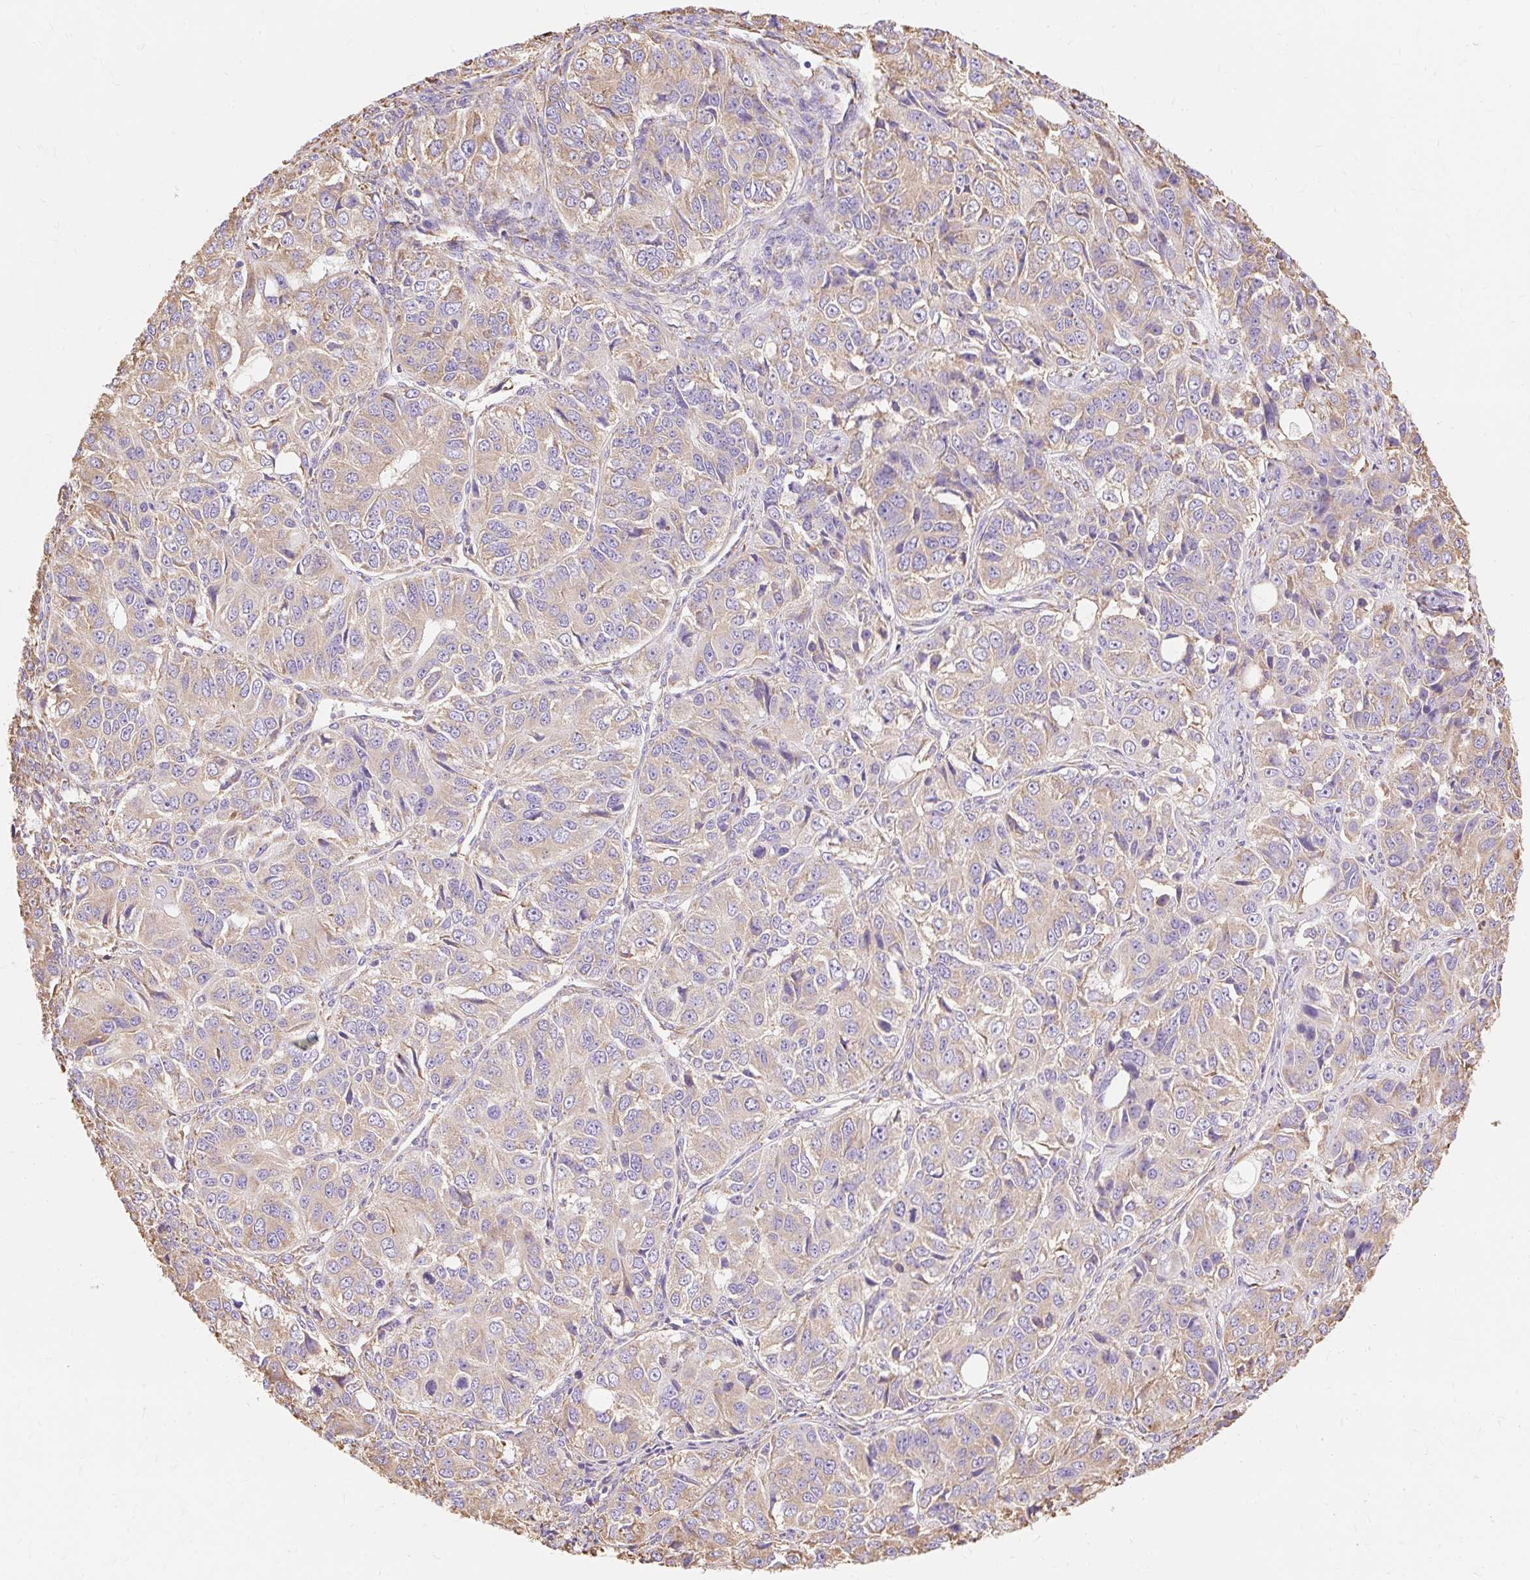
{"staining": {"intensity": "weak", "quantity": "<25%", "location": "cytoplasmic/membranous"}, "tissue": "ovarian cancer", "cell_type": "Tumor cells", "image_type": "cancer", "snomed": [{"axis": "morphology", "description": "Carcinoma, endometroid"}, {"axis": "topography", "description": "Ovary"}], "caption": "A high-resolution photomicrograph shows IHC staining of ovarian cancer, which shows no significant staining in tumor cells.", "gene": "RPS17", "patient": {"sex": "female", "age": 51}}